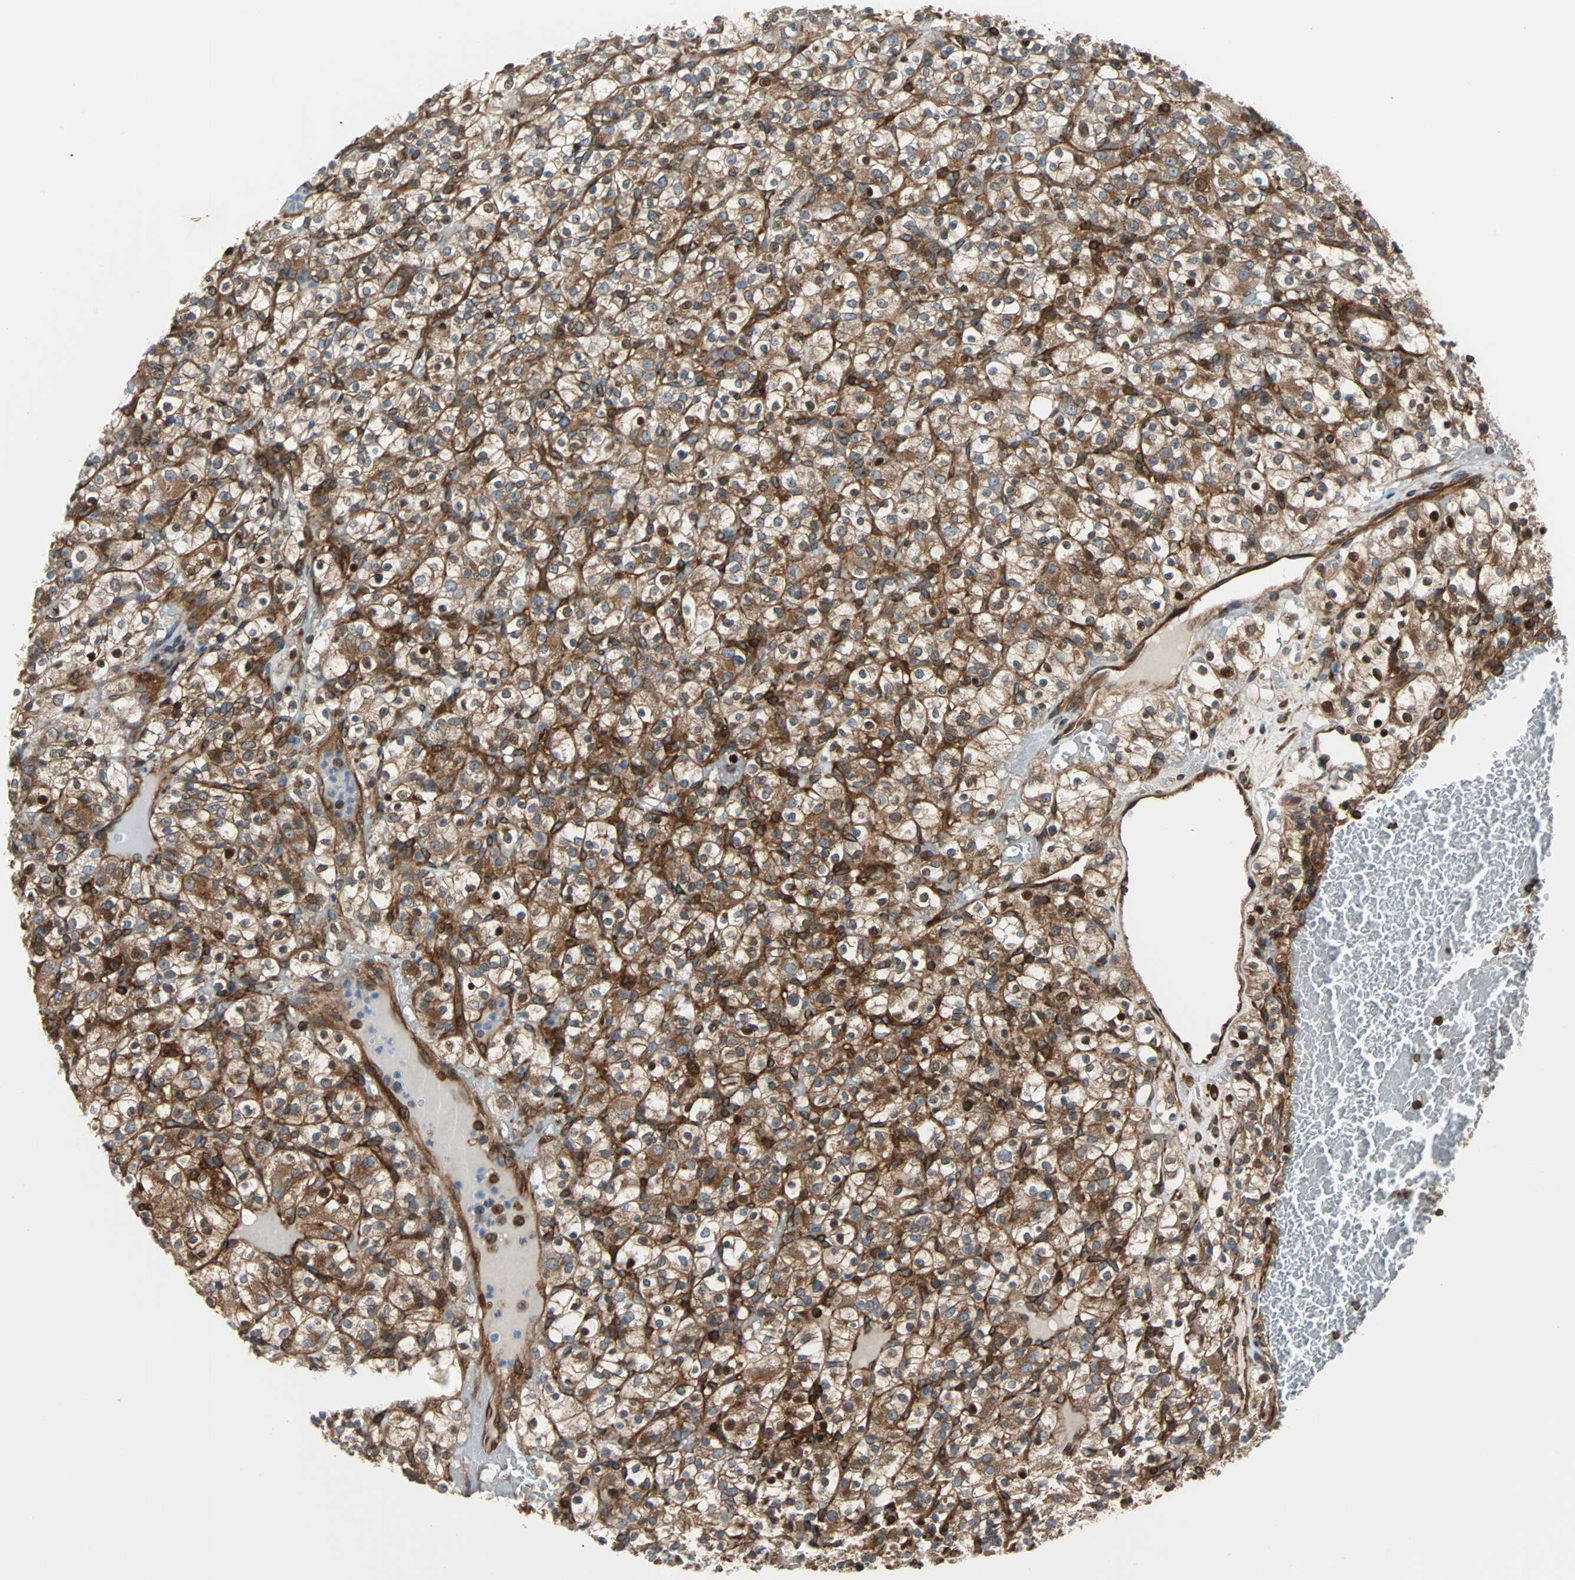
{"staining": {"intensity": "moderate", "quantity": ">75%", "location": "cytoplasmic/membranous"}, "tissue": "renal cancer", "cell_type": "Tumor cells", "image_type": "cancer", "snomed": [{"axis": "morphology", "description": "Normal tissue, NOS"}, {"axis": "morphology", "description": "Adenocarcinoma, NOS"}, {"axis": "topography", "description": "Kidney"}], "caption": "Renal cancer stained with immunohistochemistry (IHC) exhibits moderate cytoplasmic/membranous expression in approximately >75% of tumor cells.", "gene": "RELA", "patient": {"sex": "female", "age": 72}}